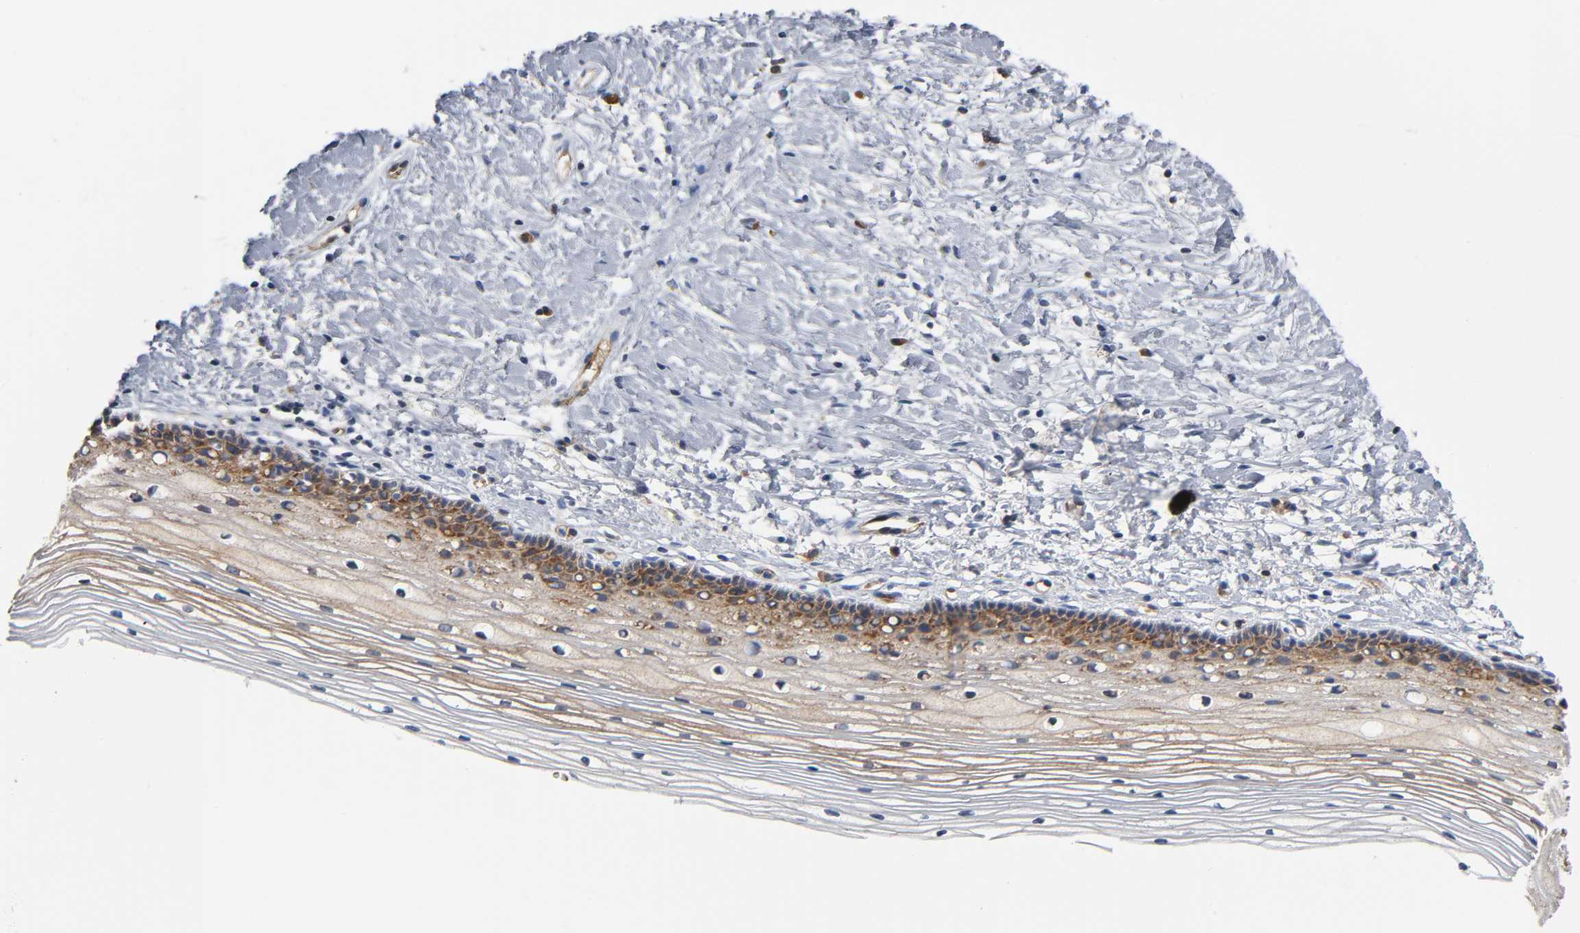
{"staining": {"intensity": "moderate", "quantity": ">75%", "location": "cytoplasmic/membranous"}, "tissue": "cervix", "cell_type": "Glandular cells", "image_type": "normal", "snomed": [{"axis": "morphology", "description": "Normal tissue, NOS"}, {"axis": "topography", "description": "Cervix"}], "caption": "Immunohistochemical staining of benign cervix demonstrates moderate cytoplasmic/membranous protein expression in approximately >75% of glandular cells.", "gene": "CD2AP", "patient": {"sex": "female", "age": 77}}